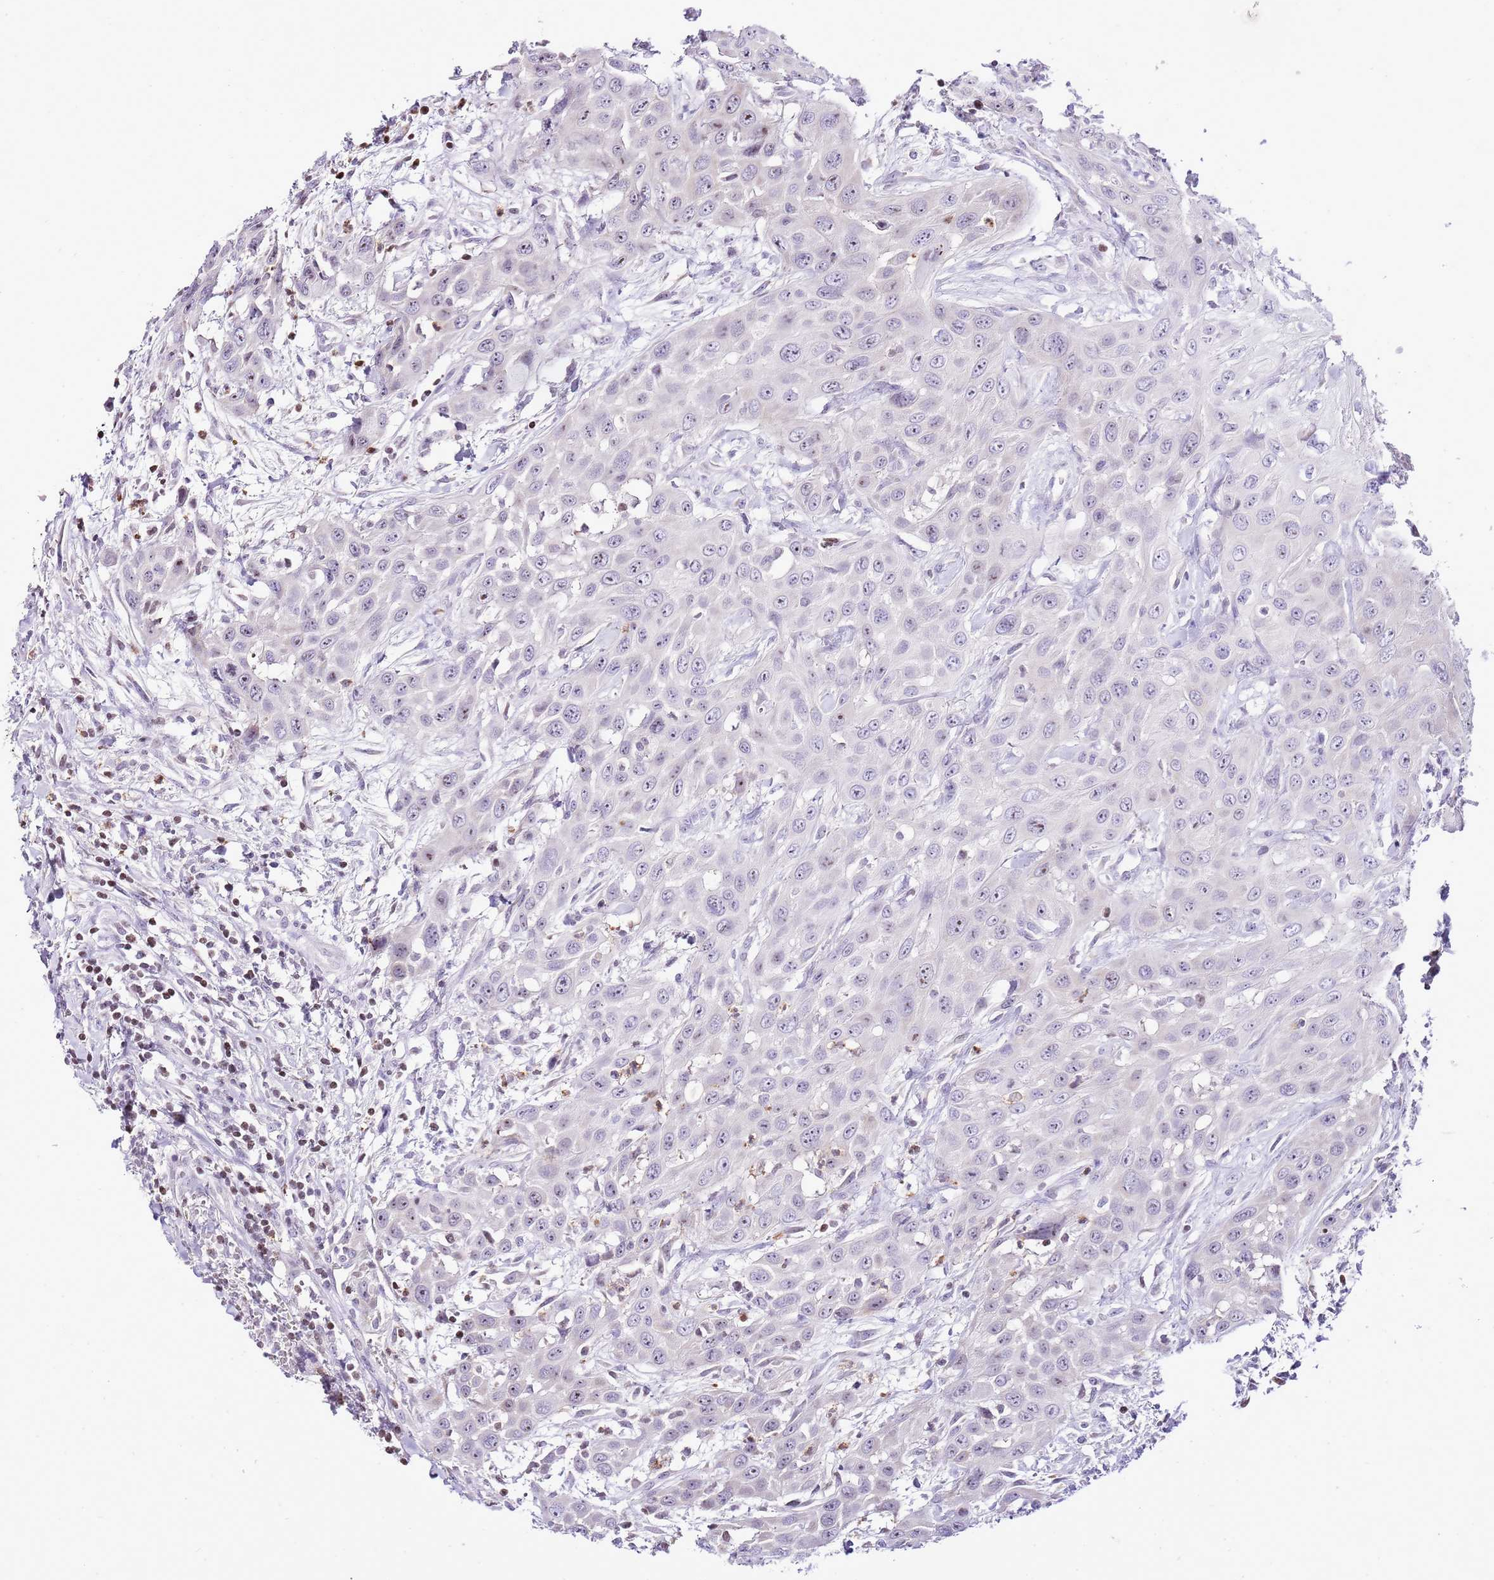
{"staining": {"intensity": "negative", "quantity": "none", "location": "none"}, "tissue": "head and neck cancer", "cell_type": "Tumor cells", "image_type": "cancer", "snomed": [{"axis": "morphology", "description": "Squamous cell carcinoma, NOS"}, {"axis": "topography", "description": "Head-Neck"}], "caption": "Immunohistochemistry (IHC) image of neoplastic tissue: human head and neck cancer (squamous cell carcinoma) stained with DAB (3,3'-diaminobenzidine) shows no significant protein staining in tumor cells. (Stains: DAB (3,3'-diaminobenzidine) immunohistochemistry with hematoxylin counter stain, Microscopy: brightfield microscopy at high magnification).", "gene": "PRR15", "patient": {"sex": "male", "age": 81}}